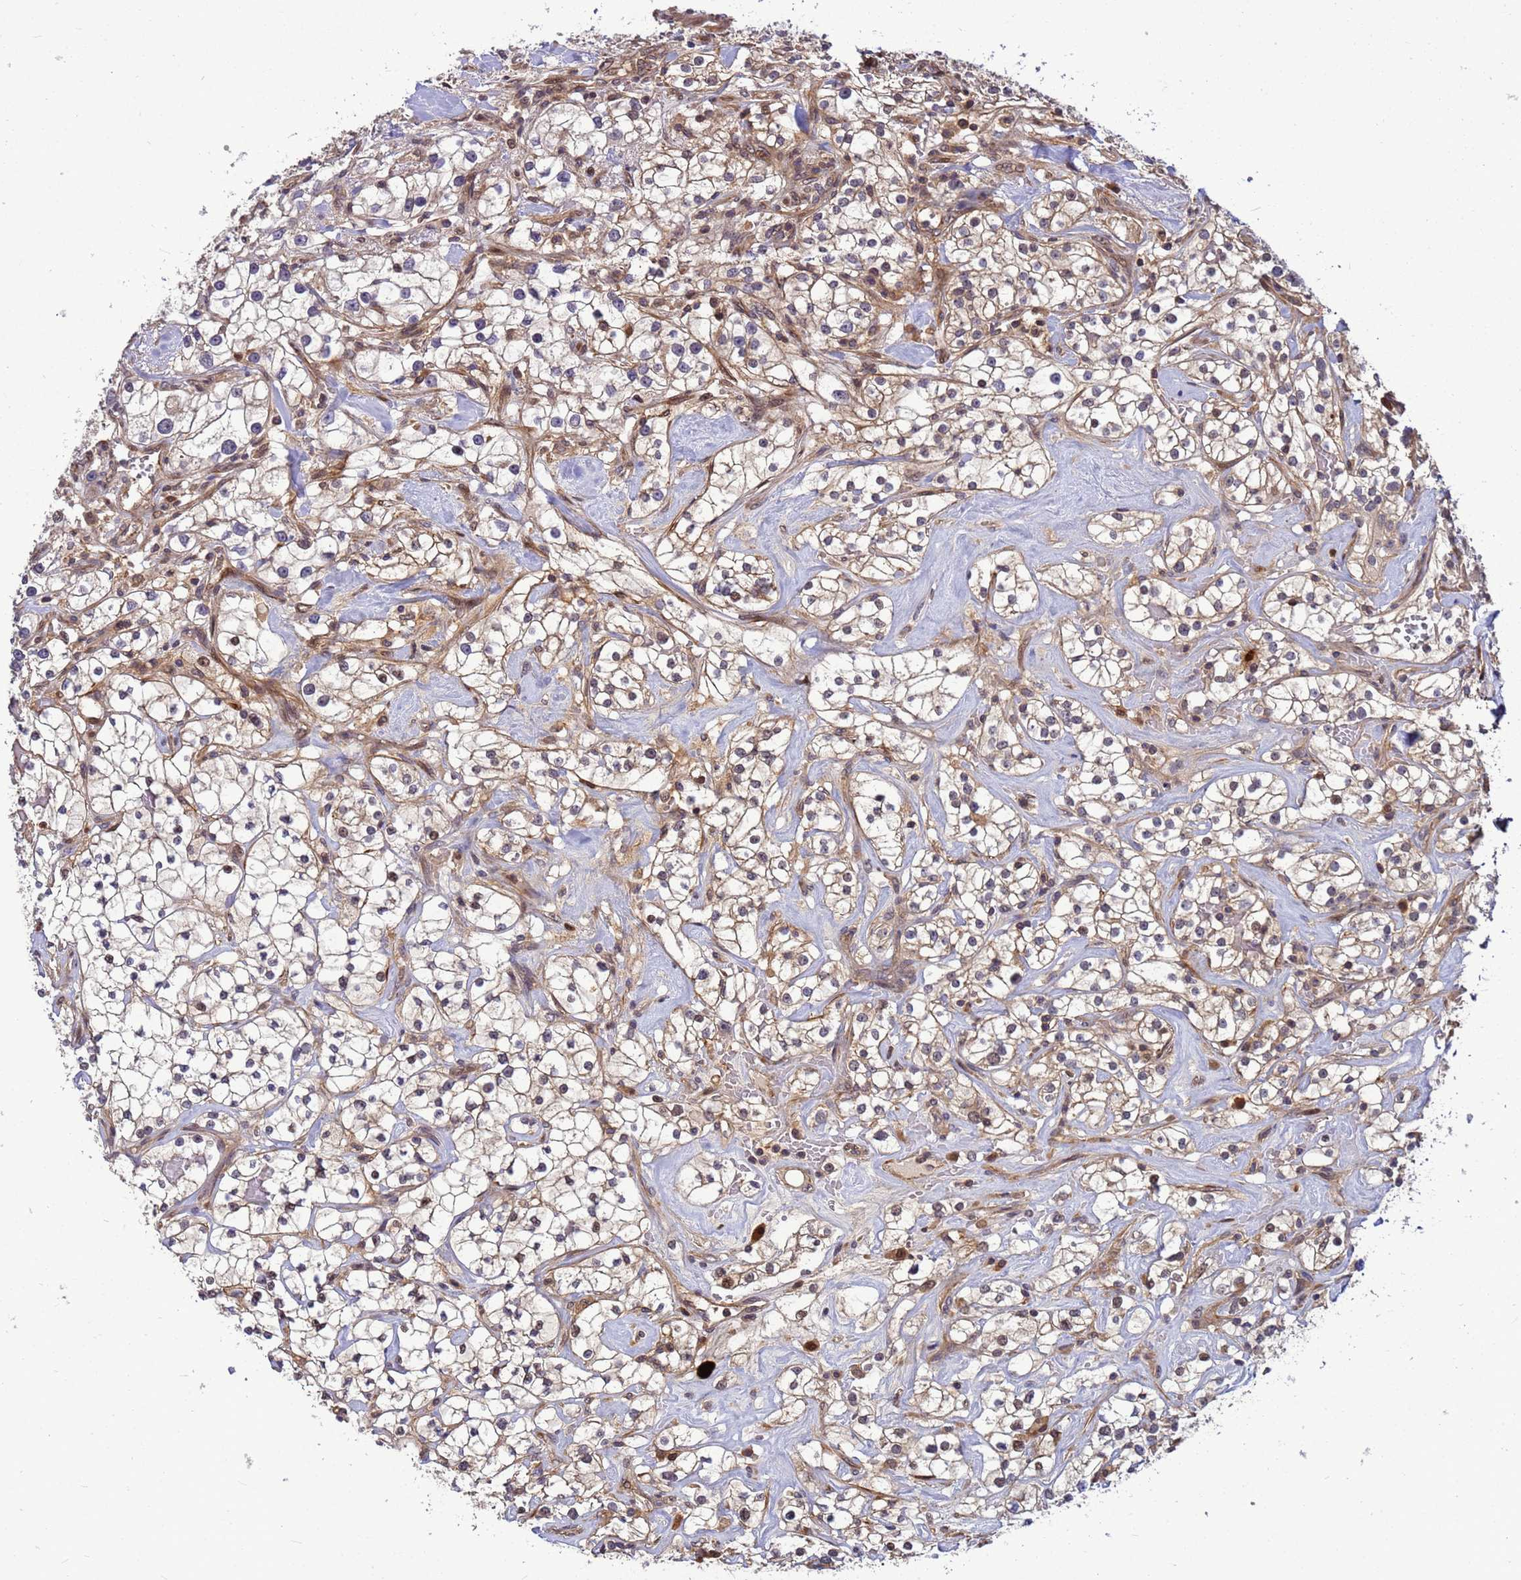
{"staining": {"intensity": "weak", "quantity": "25%-75%", "location": "cytoplasmic/membranous"}, "tissue": "renal cancer", "cell_type": "Tumor cells", "image_type": "cancer", "snomed": [{"axis": "morphology", "description": "Adenocarcinoma, NOS"}, {"axis": "topography", "description": "Kidney"}], "caption": "Protein expression analysis of human renal cancer reveals weak cytoplasmic/membranous staining in approximately 25%-75% of tumor cells.", "gene": "DUS4L", "patient": {"sex": "male", "age": 77}}